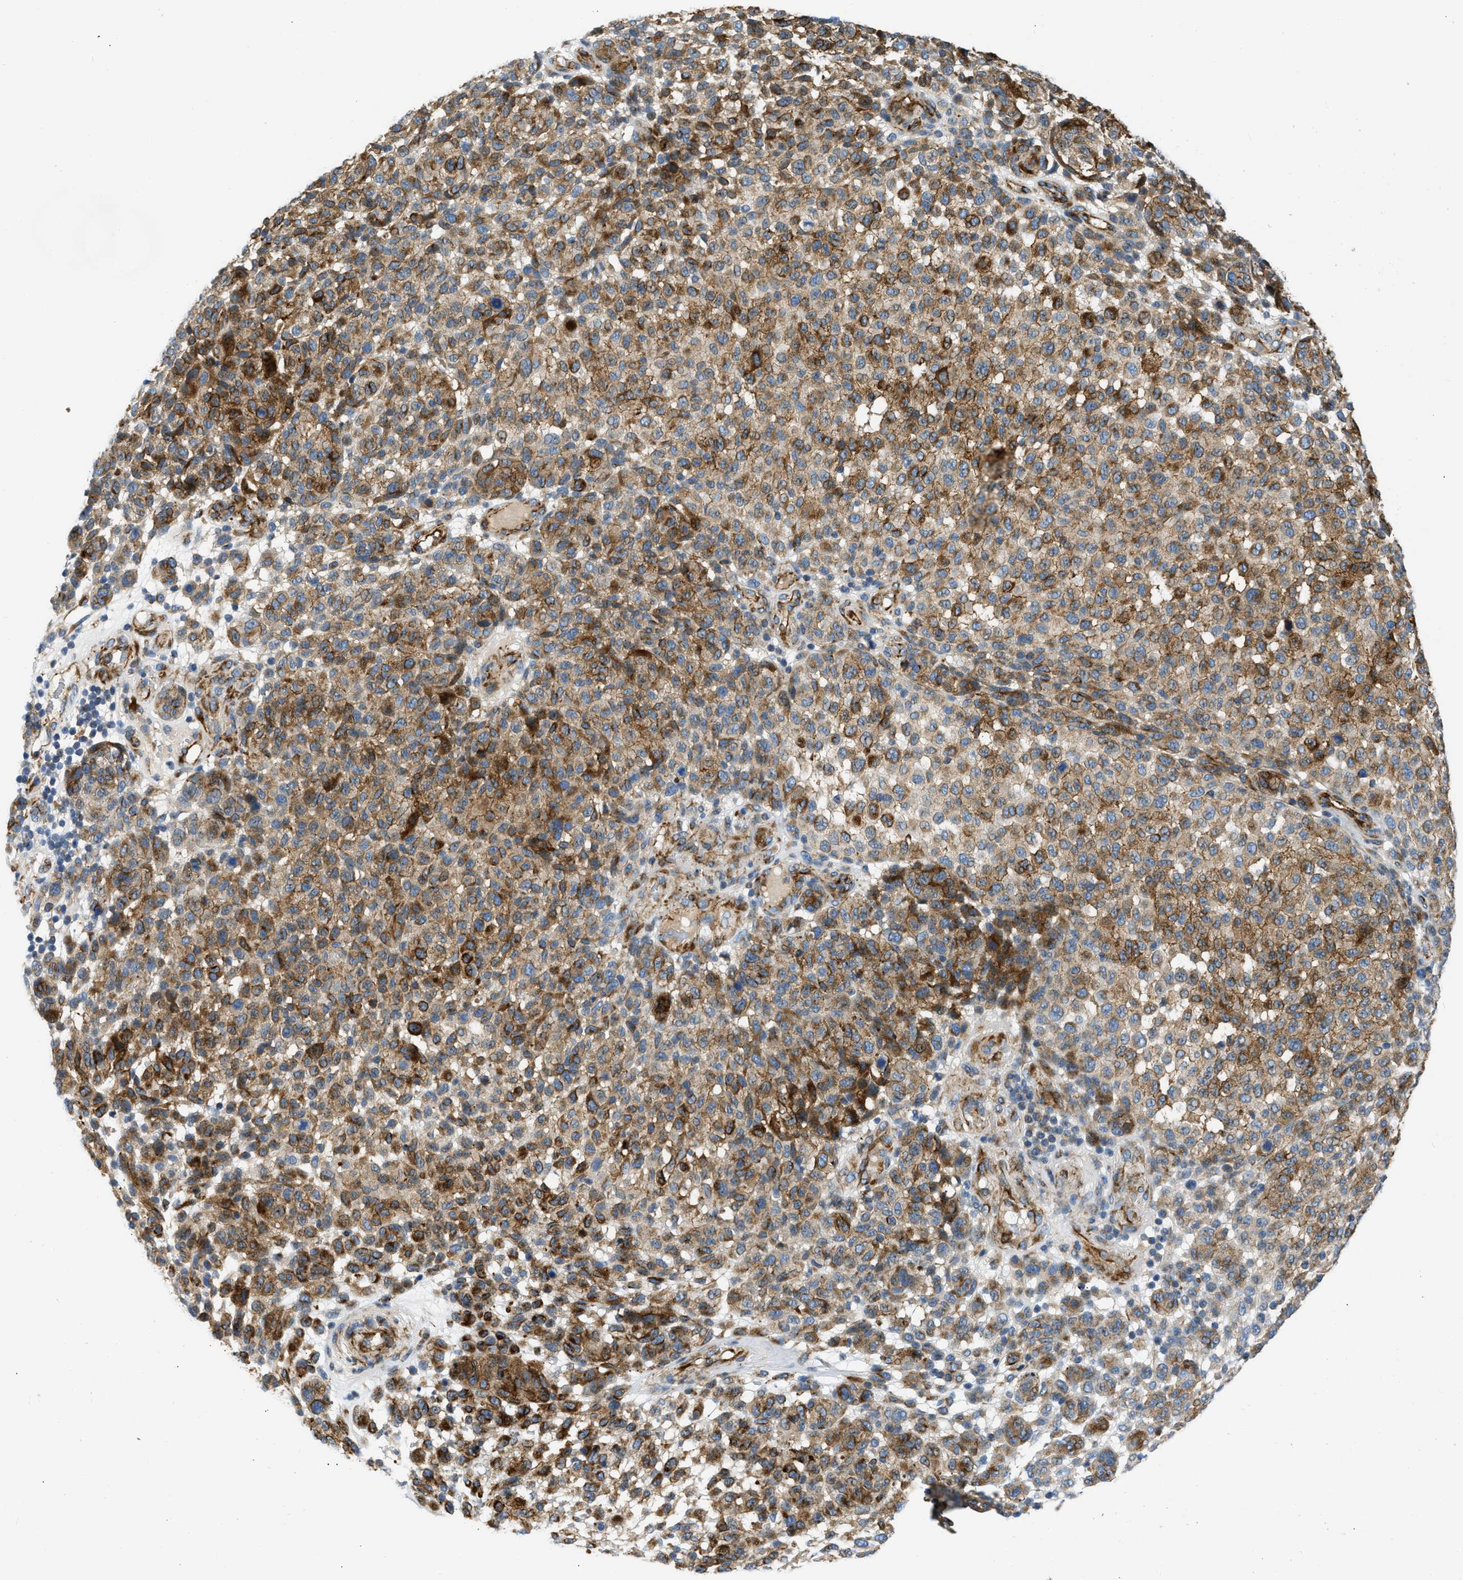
{"staining": {"intensity": "moderate", "quantity": ">75%", "location": "cytoplasmic/membranous"}, "tissue": "melanoma", "cell_type": "Tumor cells", "image_type": "cancer", "snomed": [{"axis": "morphology", "description": "Malignant melanoma, NOS"}, {"axis": "topography", "description": "Skin"}], "caption": "A photomicrograph showing moderate cytoplasmic/membranous expression in approximately >75% of tumor cells in melanoma, as visualized by brown immunohistochemical staining.", "gene": "ULK4", "patient": {"sex": "male", "age": 59}}